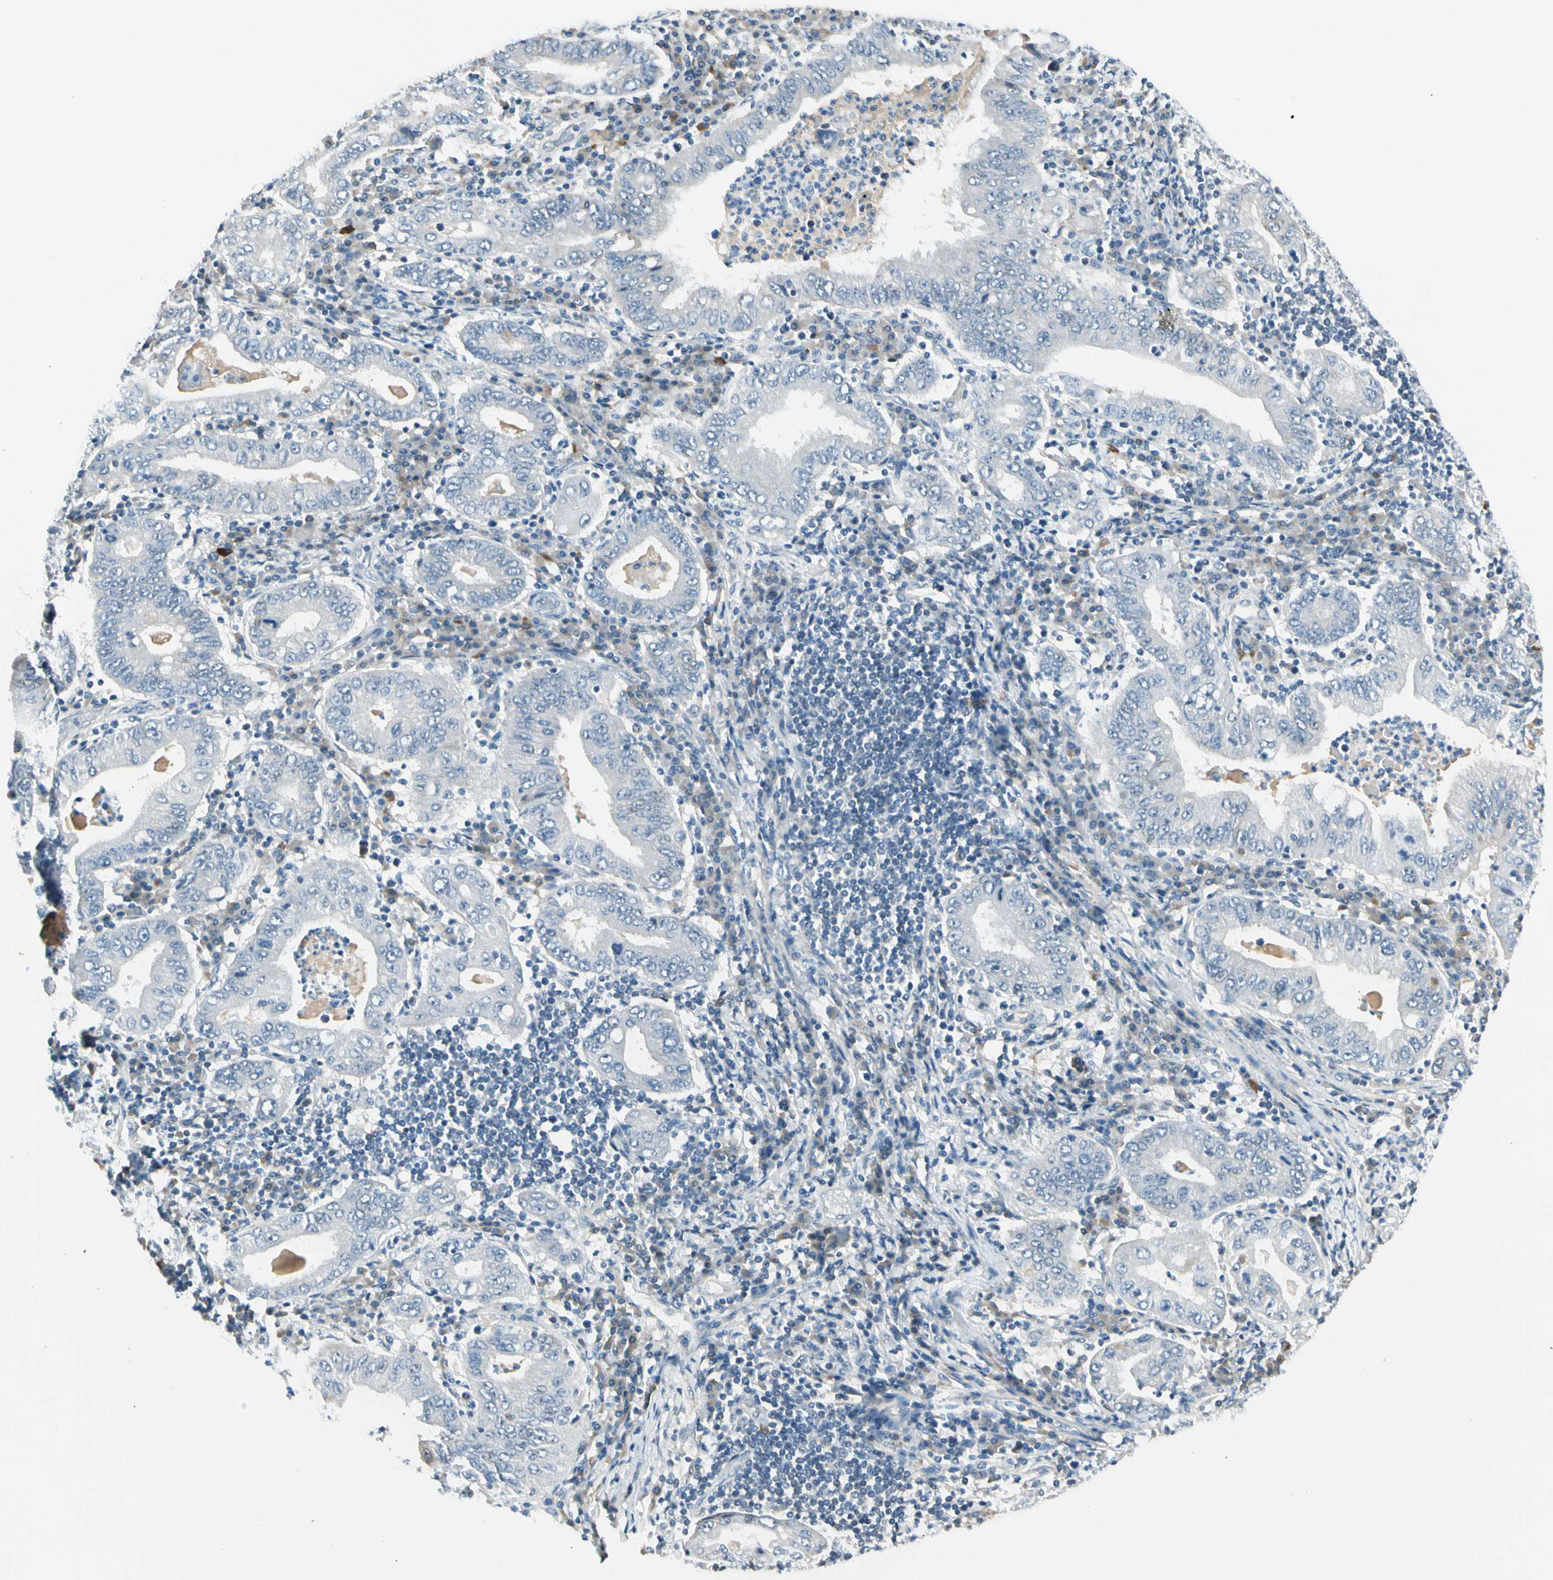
{"staining": {"intensity": "negative", "quantity": "none", "location": "none"}, "tissue": "stomach cancer", "cell_type": "Tumor cells", "image_type": "cancer", "snomed": [{"axis": "morphology", "description": "Normal tissue, NOS"}, {"axis": "morphology", "description": "Adenocarcinoma, NOS"}, {"axis": "topography", "description": "Esophagus"}, {"axis": "topography", "description": "Stomach, upper"}, {"axis": "topography", "description": "Peripheral nerve tissue"}], "caption": "This is a micrograph of IHC staining of adenocarcinoma (stomach), which shows no staining in tumor cells. (DAB immunohistochemistry (IHC) with hematoxylin counter stain).", "gene": "ZSCAN1", "patient": {"sex": "male", "age": 62}}